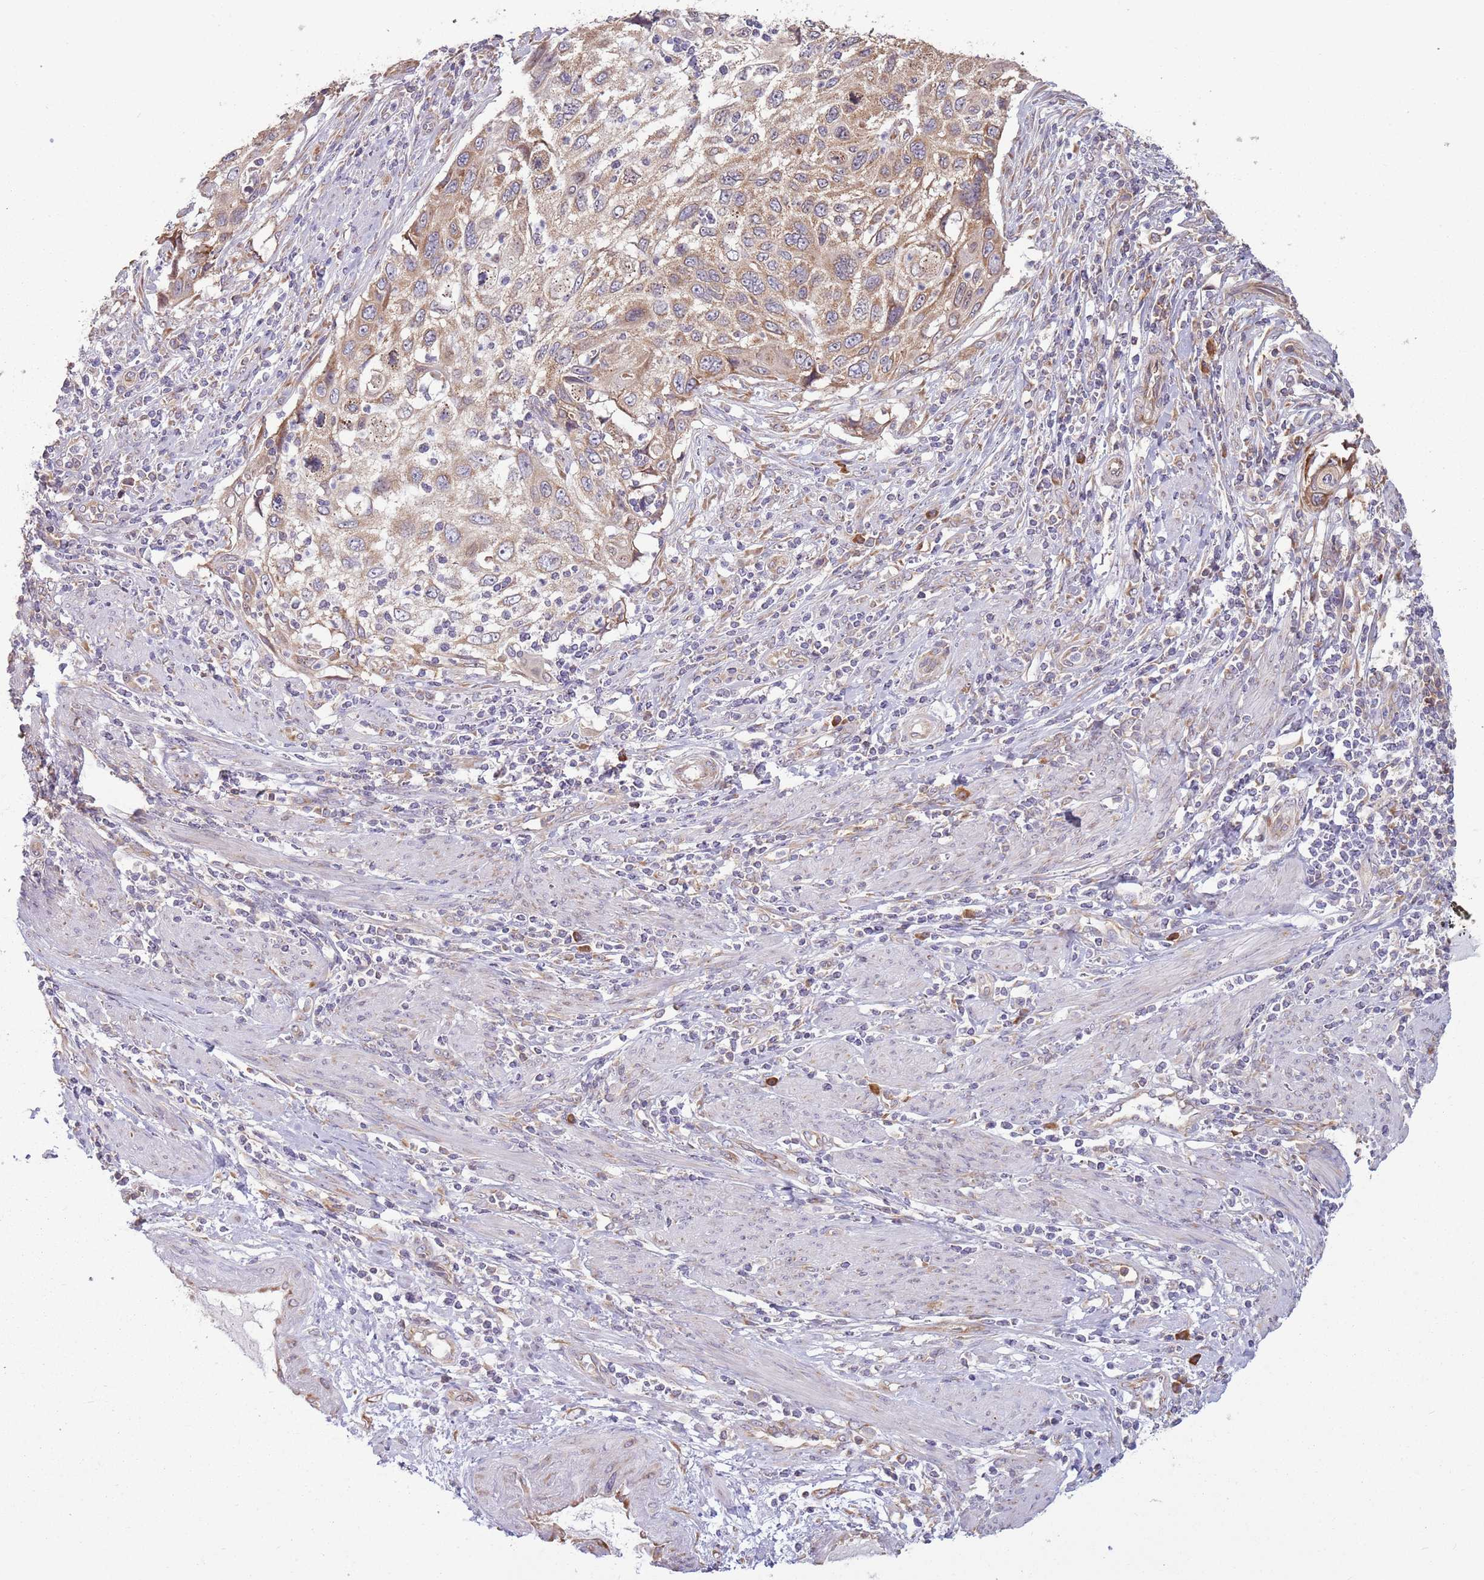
{"staining": {"intensity": "weak", "quantity": ">75%", "location": "cytoplasmic/membranous"}, "tissue": "cervical cancer", "cell_type": "Tumor cells", "image_type": "cancer", "snomed": [{"axis": "morphology", "description": "Squamous cell carcinoma, NOS"}, {"axis": "topography", "description": "Cervix"}], "caption": "Tumor cells display low levels of weak cytoplasmic/membranous expression in approximately >75% of cells in squamous cell carcinoma (cervical).", "gene": "RPL17-C18orf32", "patient": {"sex": "female", "age": 70}}